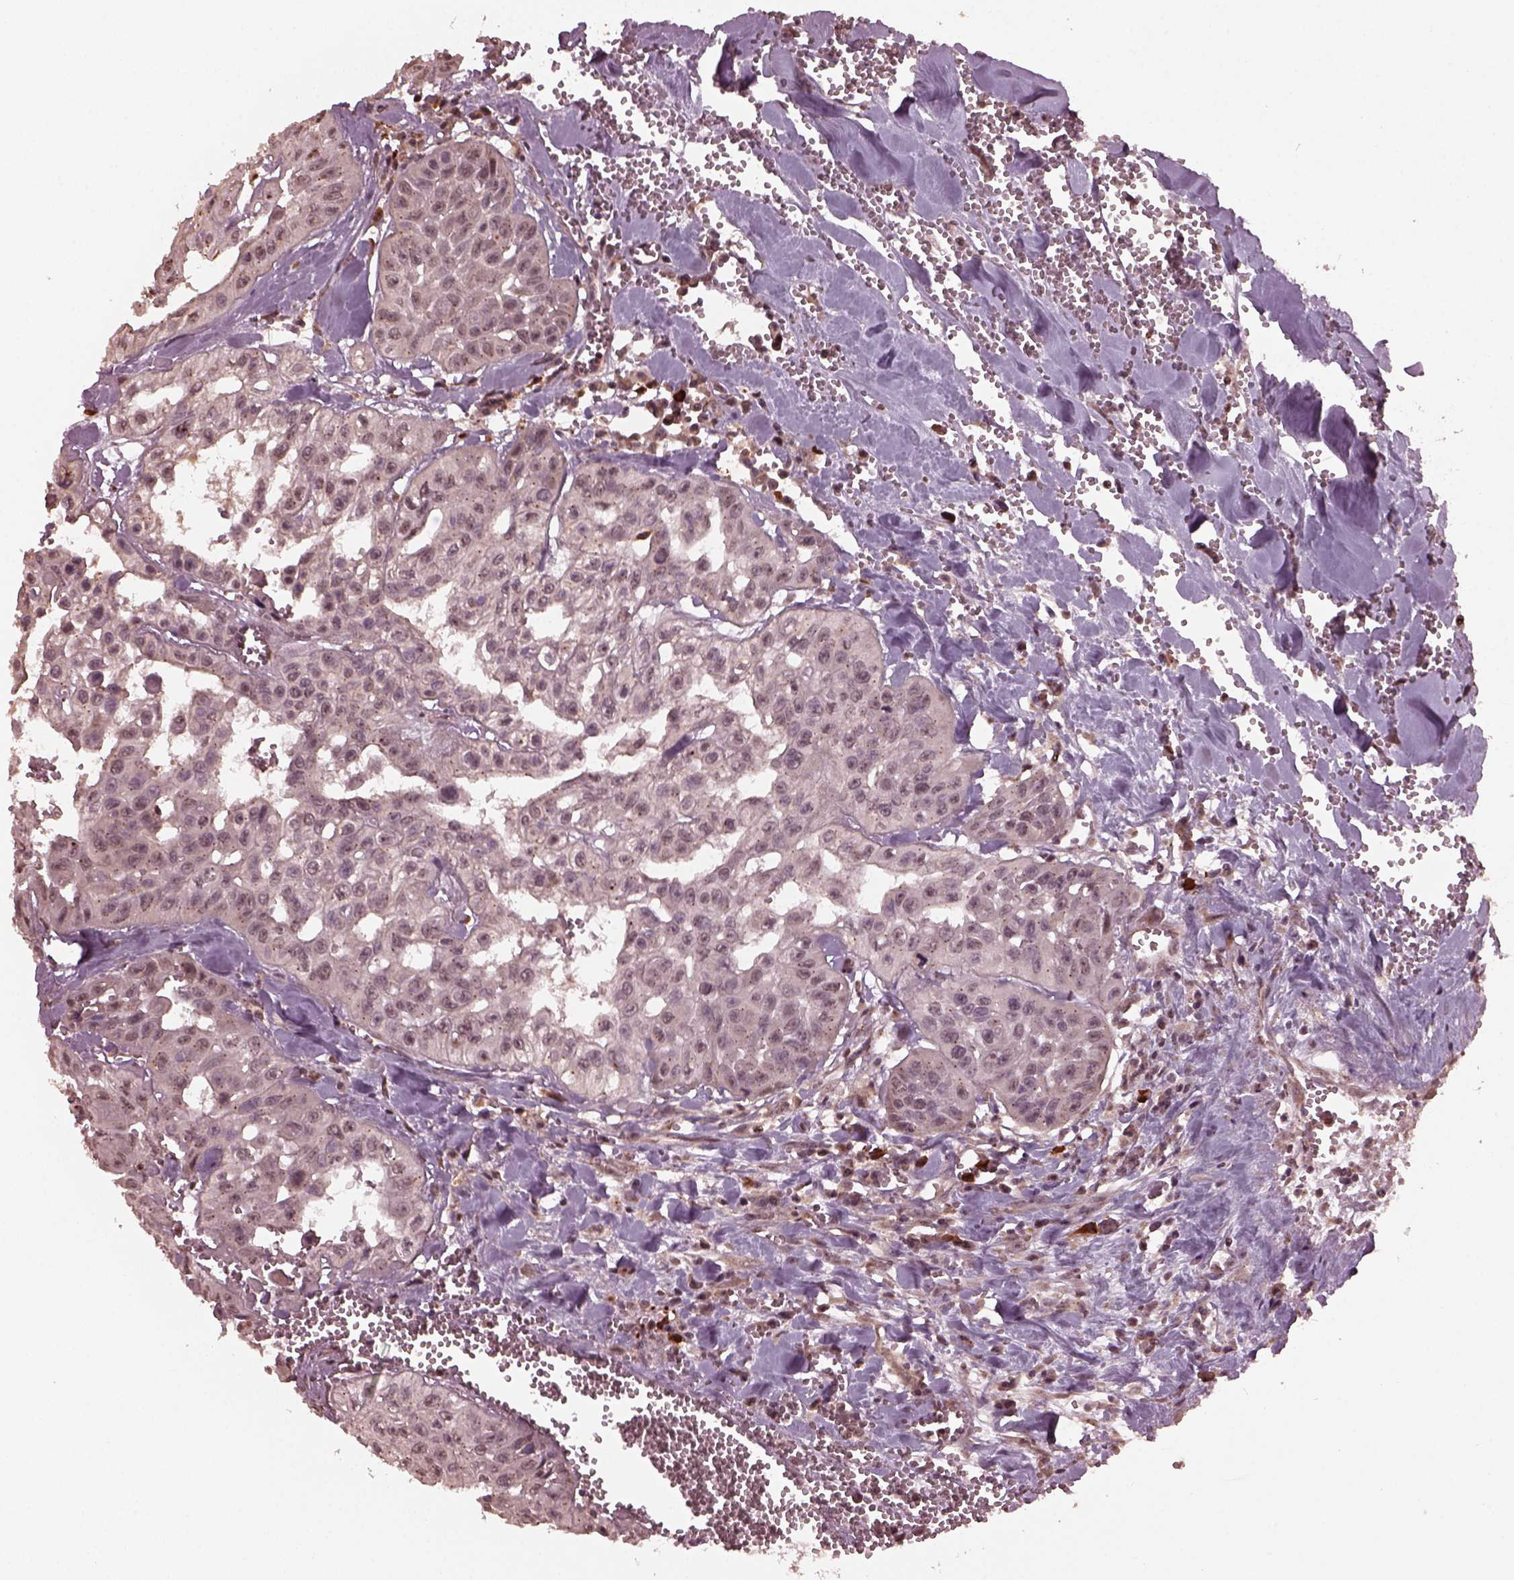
{"staining": {"intensity": "negative", "quantity": "none", "location": "none"}, "tissue": "head and neck cancer", "cell_type": "Tumor cells", "image_type": "cancer", "snomed": [{"axis": "morphology", "description": "Adenocarcinoma, NOS"}, {"axis": "topography", "description": "Head-Neck"}], "caption": "High power microscopy micrograph of an immunohistochemistry histopathology image of head and neck cancer (adenocarcinoma), revealing no significant positivity in tumor cells.", "gene": "RUFY3", "patient": {"sex": "male", "age": 73}}